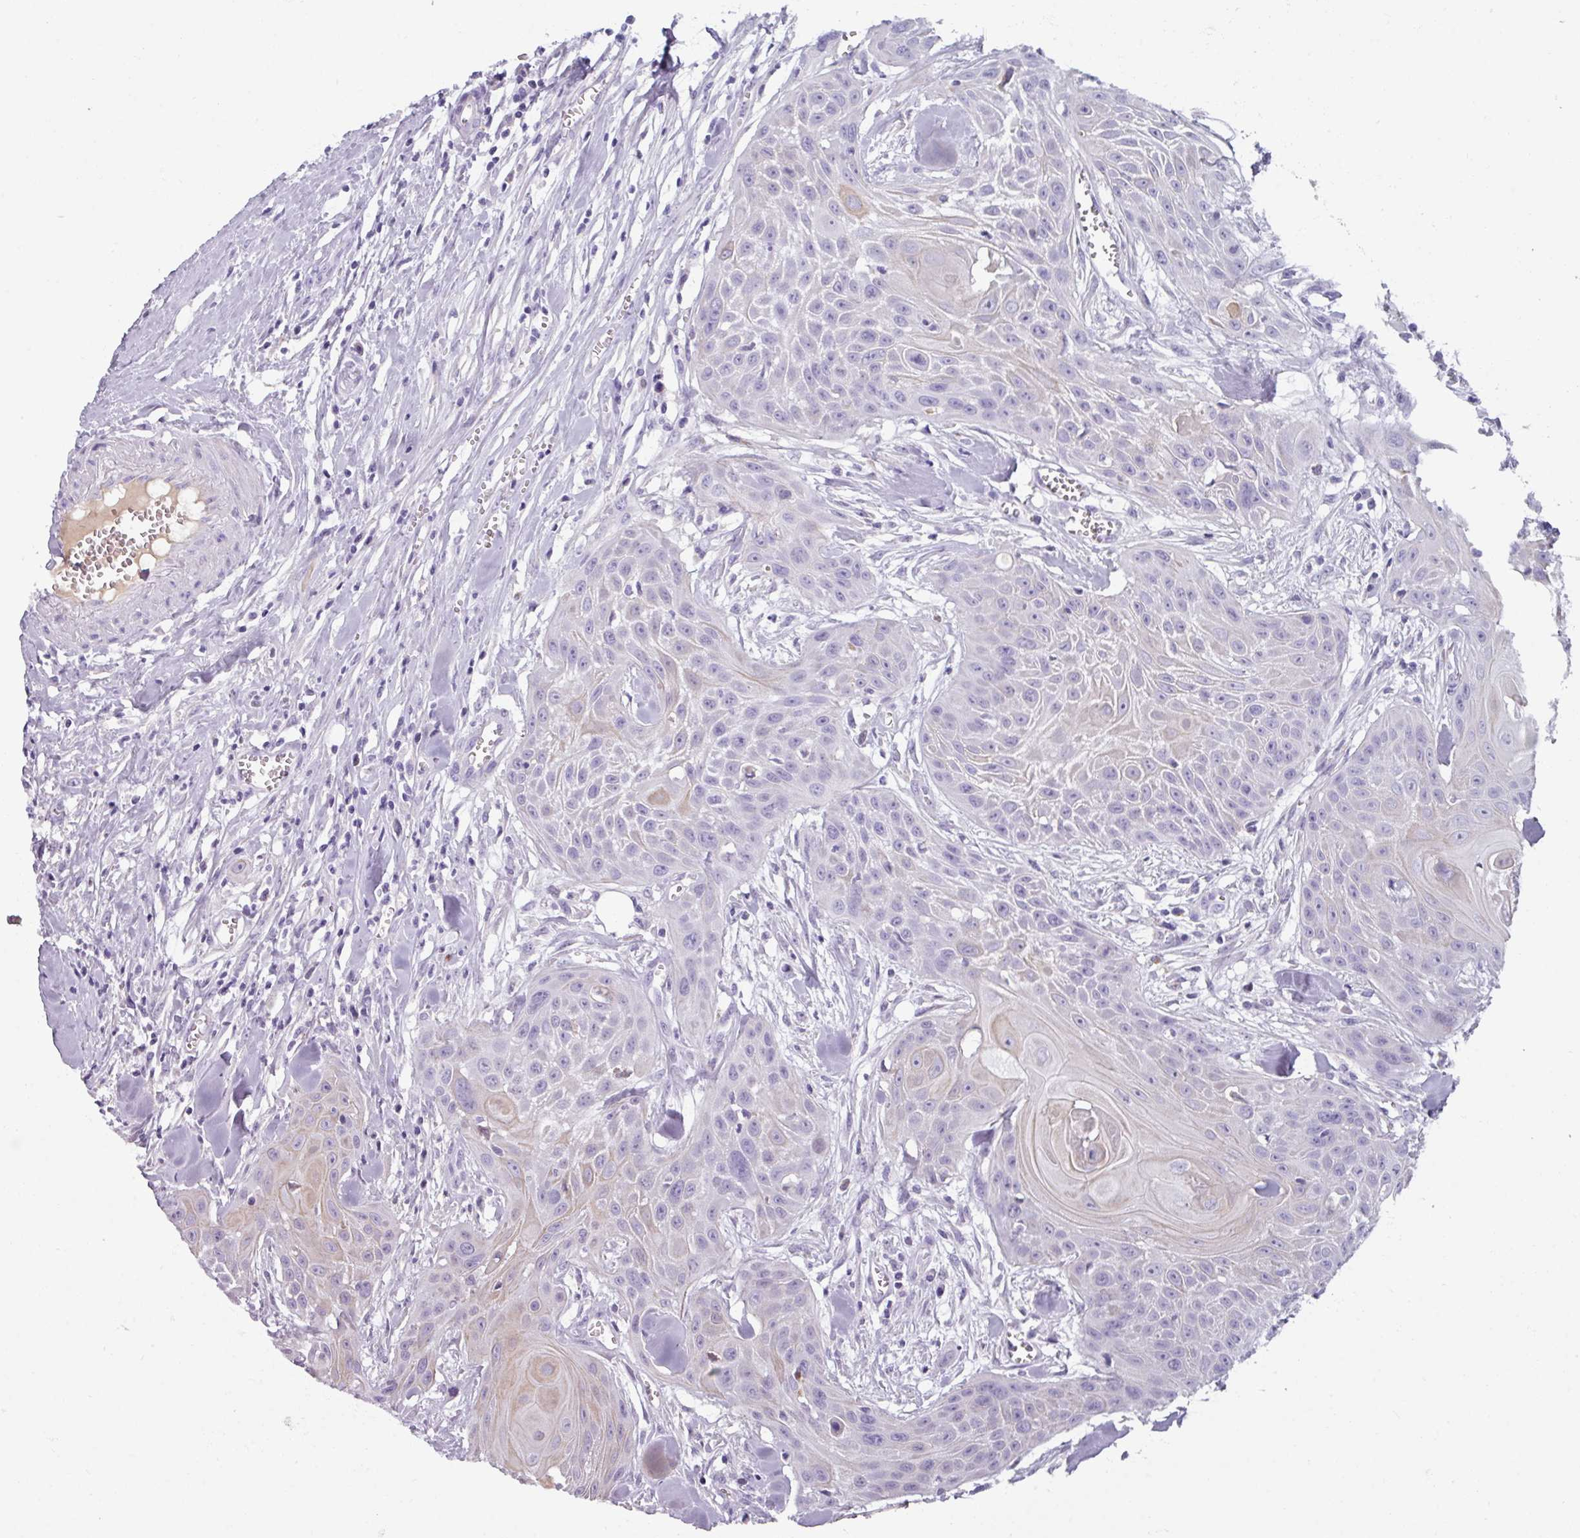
{"staining": {"intensity": "negative", "quantity": "none", "location": "none"}, "tissue": "head and neck cancer", "cell_type": "Tumor cells", "image_type": "cancer", "snomed": [{"axis": "morphology", "description": "Squamous cell carcinoma, NOS"}, {"axis": "topography", "description": "Lymph node"}, {"axis": "topography", "description": "Salivary gland"}, {"axis": "topography", "description": "Head-Neck"}], "caption": "This is a photomicrograph of IHC staining of head and neck squamous cell carcinoma, which shows no positivity in tumor cells. Brightfield microscopy of immunohistochemistry (IHC) stained with DAB (3,3'-diaminobenzidine) (brown) and hematoxylin (blue), captured at high magnification.", "gene": "SPESP1", "patient": {"sex": "female", "age": 74}}